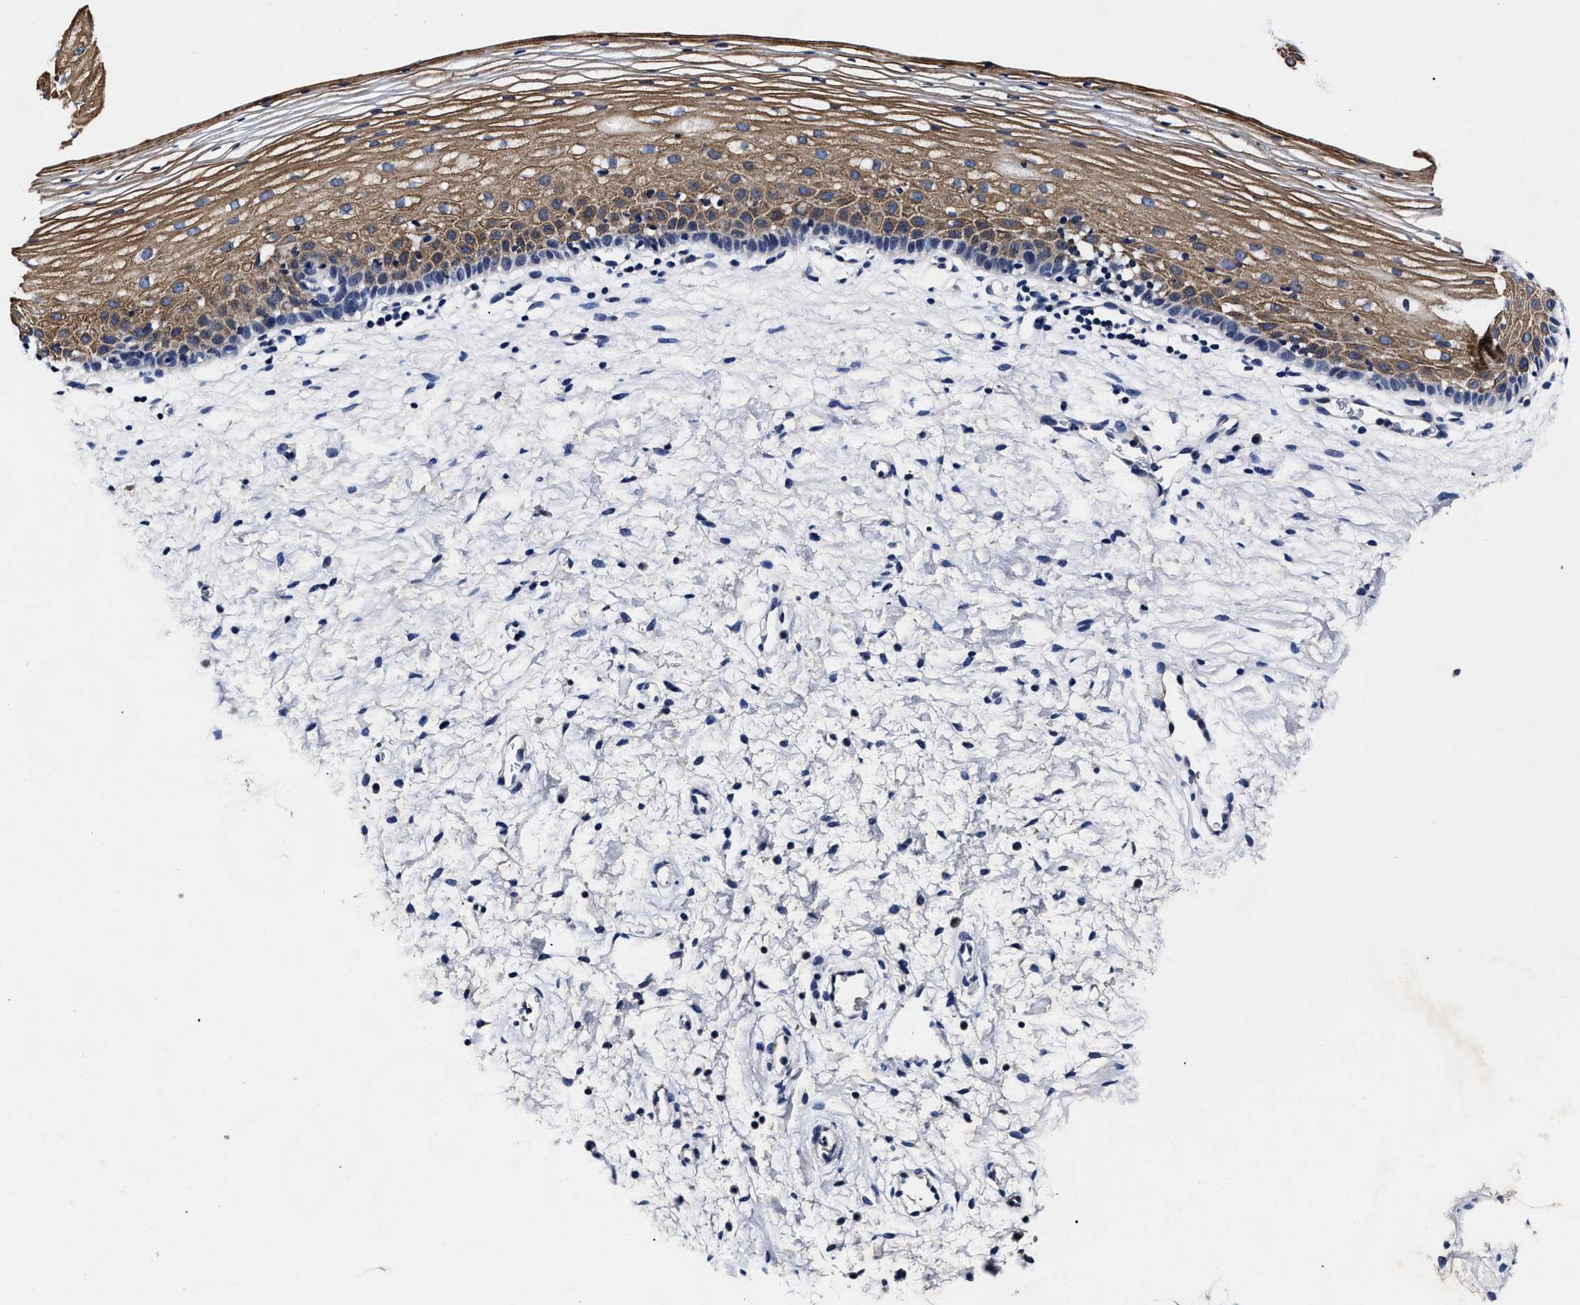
{"staining": {"intensity": "weak", "quantity": "25%-75%", "location": "cytoplasmic/membranous"}, "tissue": "cervix", "cell_type": "Glandular cells", "image_type": "normal", "snomed": [{"axis": "morphology", "description": "Normal tissue, NOS"}, {"axis": "topography", "description": "Cervix"}], "caption": "Glandular cells reveal weak cytoplasmic/membranous expression in approximately 25%-75% of cells in benign cervix.", "gene": "OLFML2A", "patient": {"sex": "female", "age": 72}}